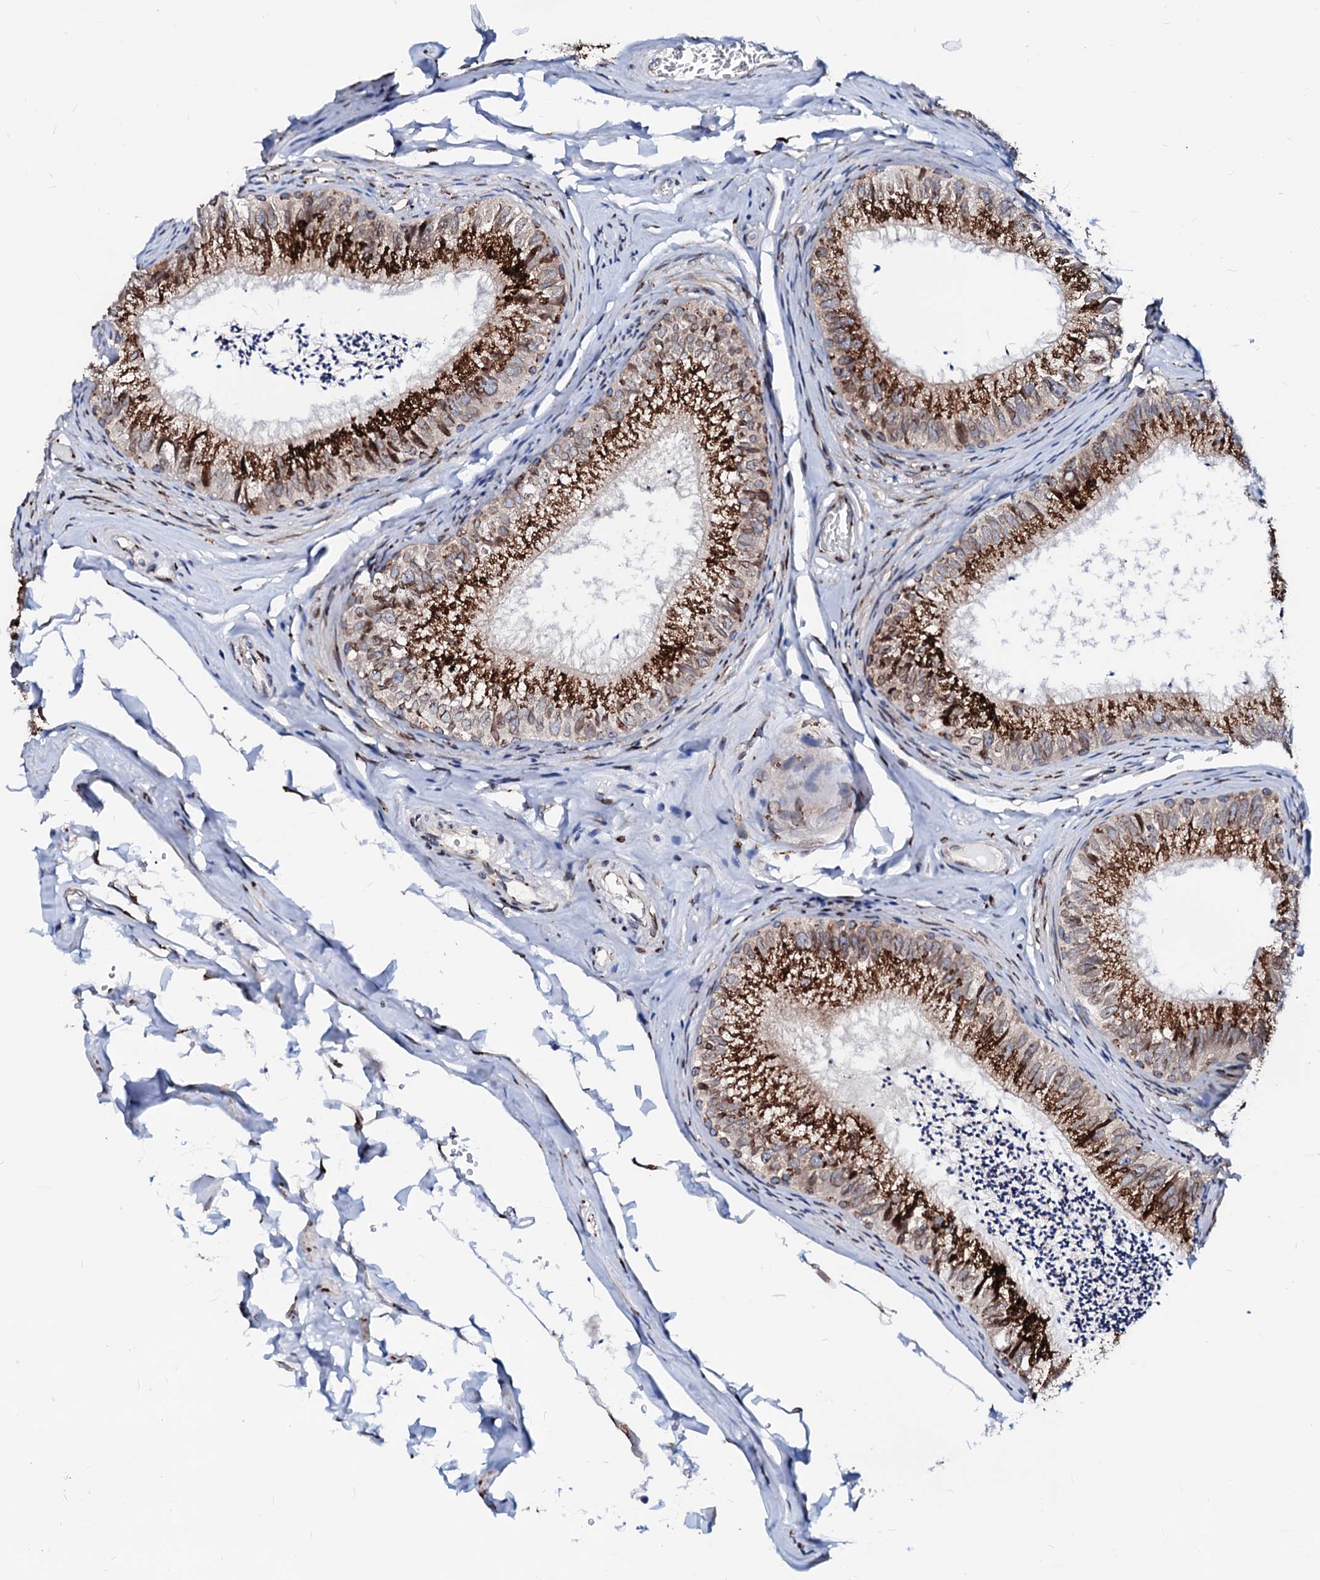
{"staining": {"intensity": "strong", "quantity": ">75%", "location": "cytoplasmic/membranous"}, "tissue": "epididymis", "cell_type": "Glandular cells", "image_type": "normal", "snomed": [{"axis": "morphology", "description": "Normal tissue, NOS"}, {"axis": "topography", "description": "Epididymis"}], "caption": "Brown immunohistochemical staining in normal human epididymis shows strong cytoplasmic/membranous expression in about >75% of glandular cells.", "gene": "TMCO3", "patient": {"sex": "male", "age": 79}}